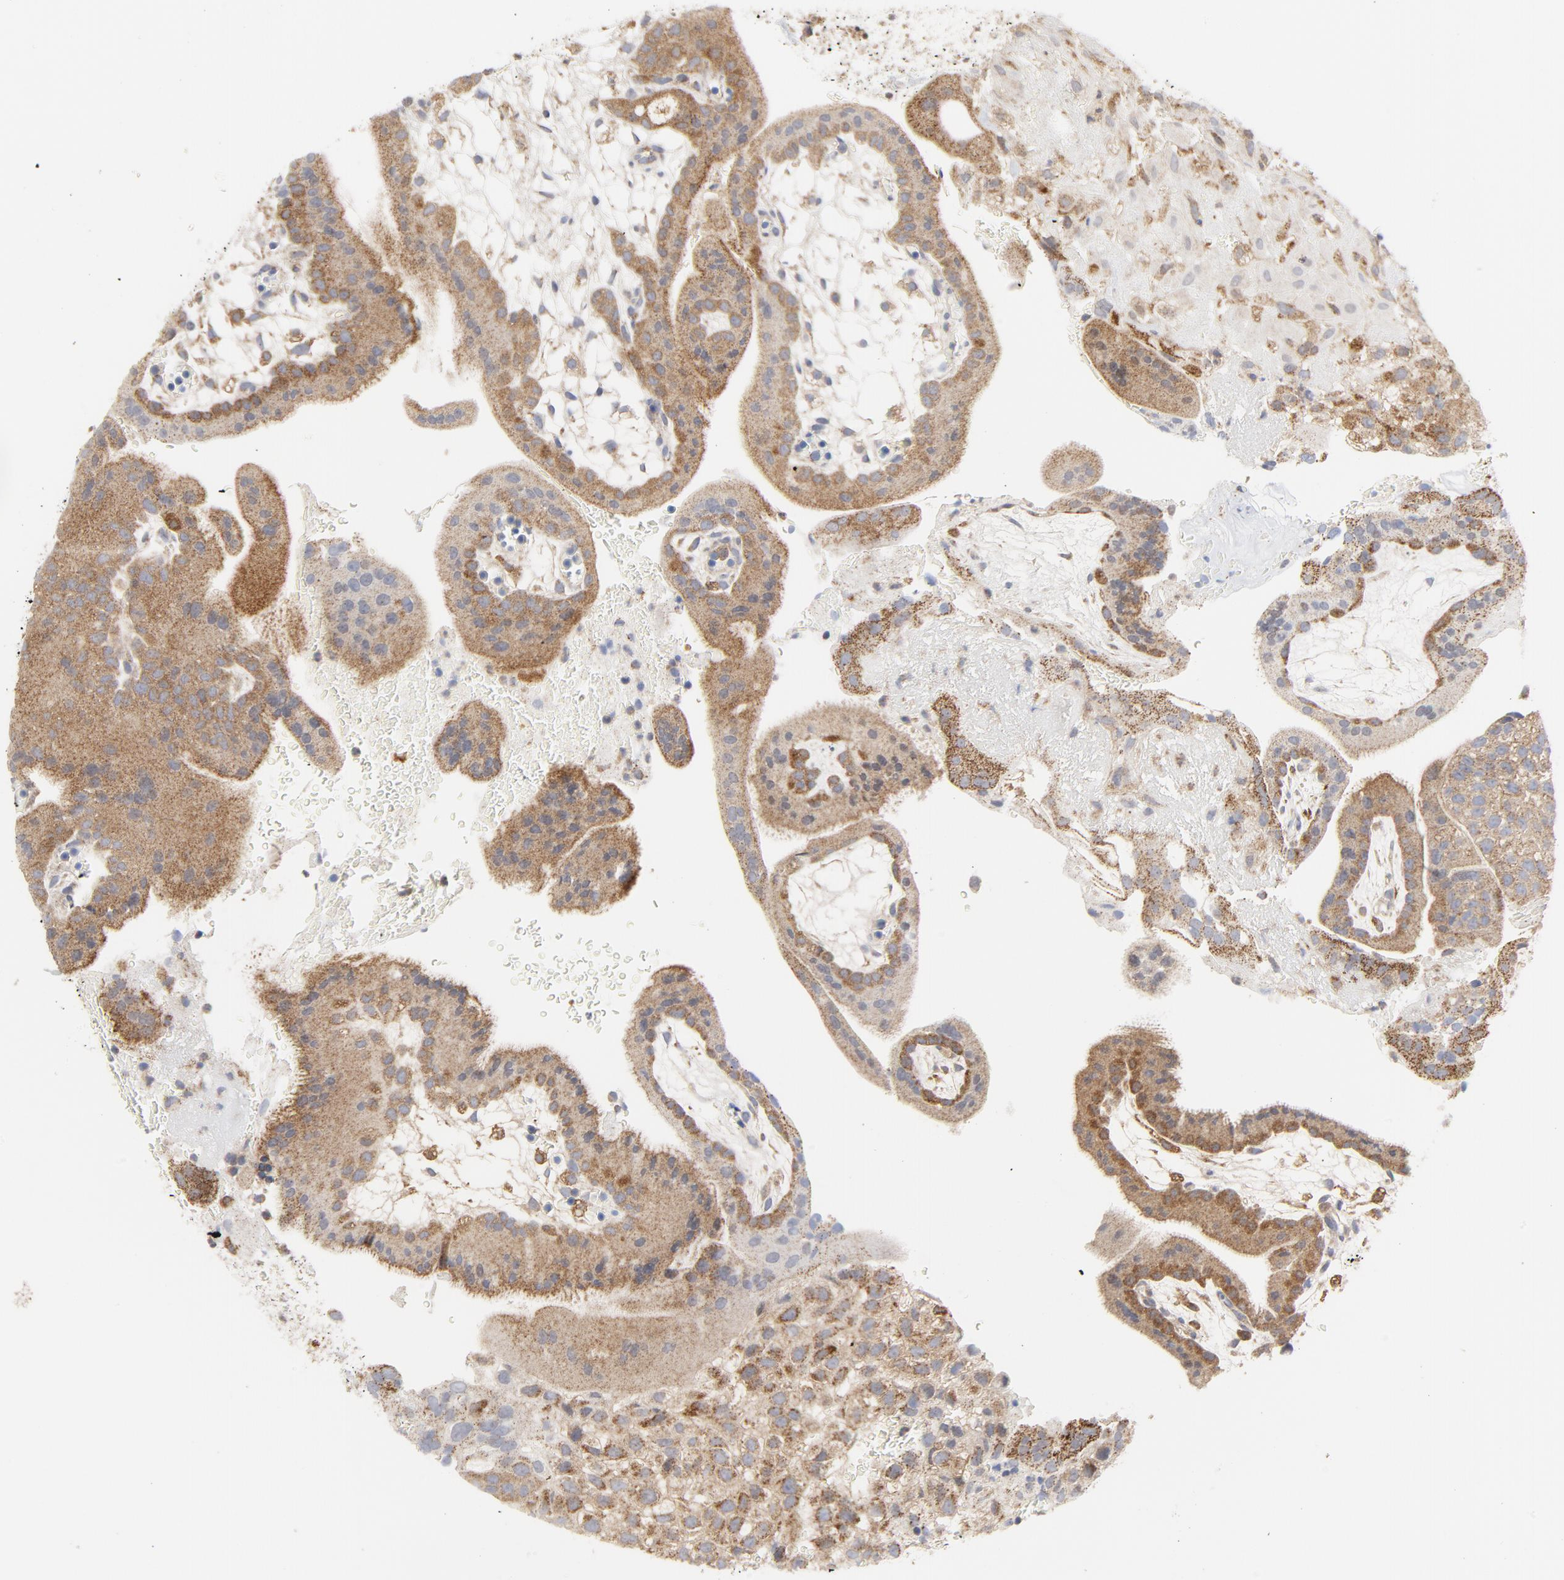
{"staining": {"intensity": "moderate", "quantity": ">75%", "location": "cytoplasmic/membranous"}, "tissue": "placenta", "cell_type": "Decidual cells", "image_type": "normal", "snomed": [{"axis": "morphology", "description": "Normal tissue, NOS"}, {"axis": "topography", "description": "Placenta"}], "caption": "Protein staining reveals moderate cytoplasmic/membranous expression in approximately >75% of decidual cells in benign placenta.", "gene": "RAPGEF4", "patient": {"sex": "female", "age": 19}}